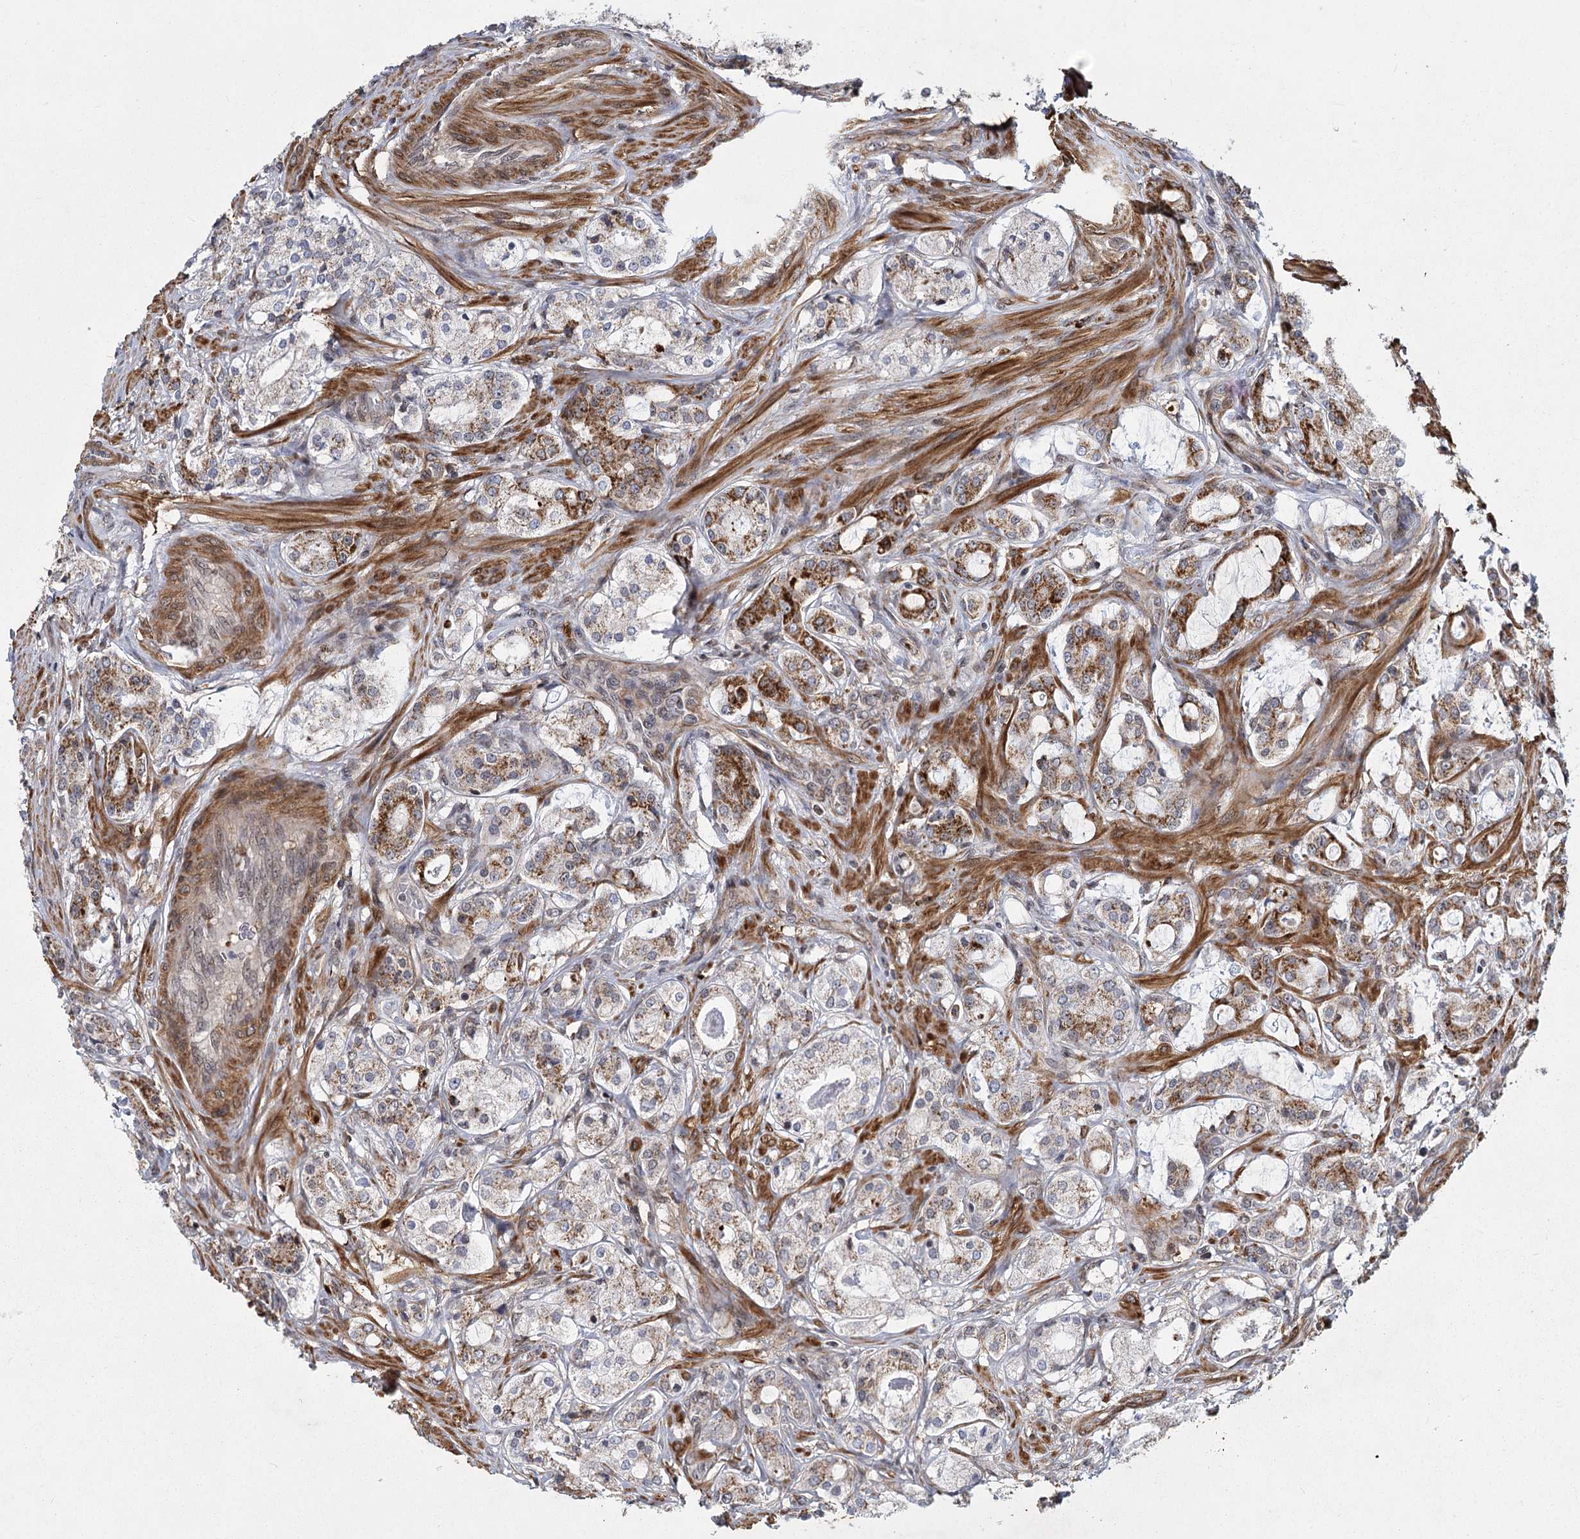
{"staining": {"intensity": "moderate", "quantity": "25%-75%", "location": "cytoplasmic/membranous"}, "tissue": "prostate cancer", "cell_type": "Tumor cells", "image_type": "cancer", "snomed": [{"axis": "morphology", "description": "Adenocarcinoma, High grade"}, {"axis": "topography", "description": "Prostate"}], "caption": "Tumor cells exhibit medium levels of moderate cytoplasmic/membranous expression in approximately 25%-75% of cells in human high-grade adenocarcinoma (prostate). The protein is stained brown, and the nuclei are stained in blue (DAB IHC with brightfield microscopy, high magnification).", "gene": "ZCCHC24", "patient": {"sex": "male", "age": 63}}